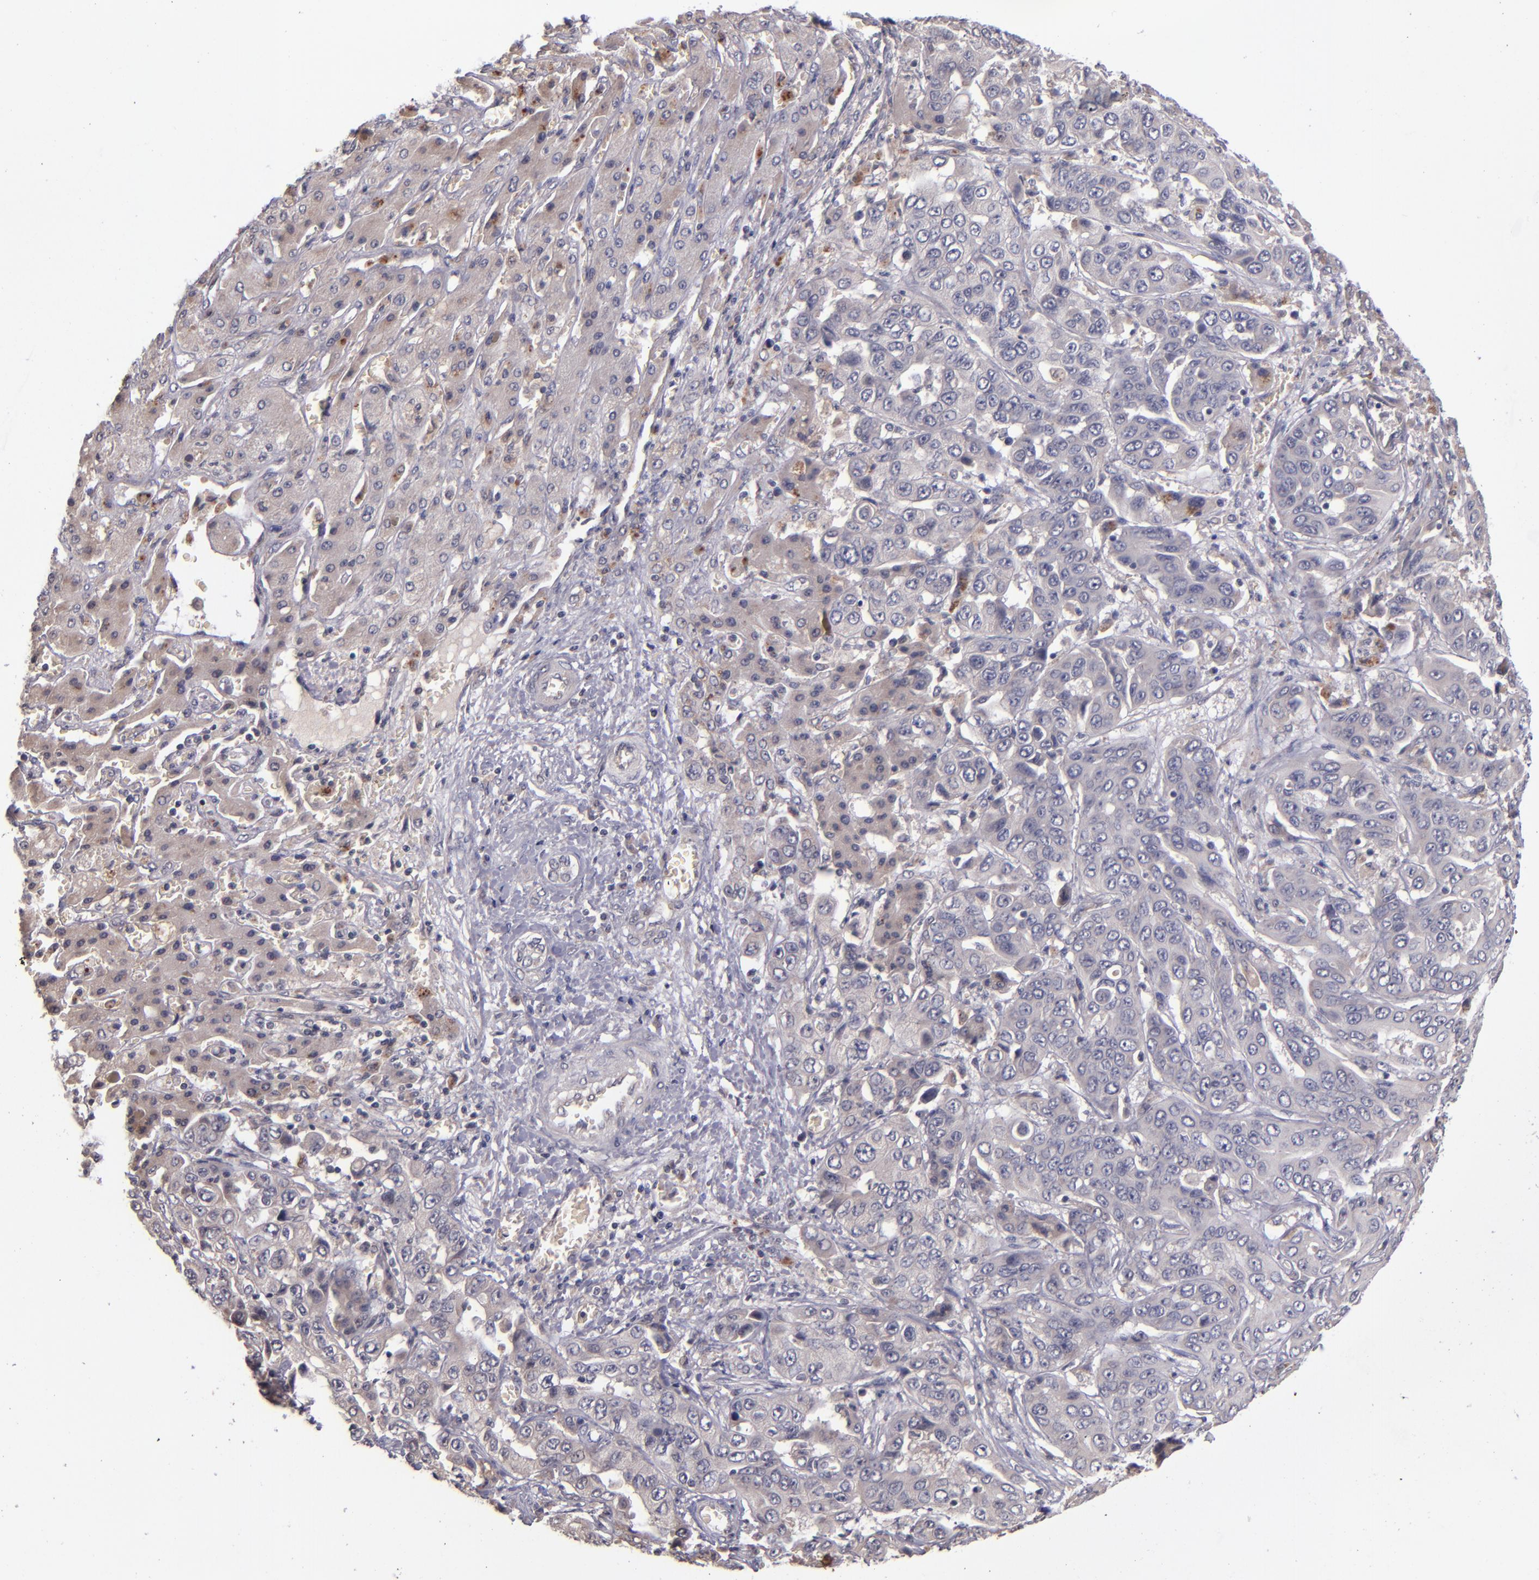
{"staining": {"intensity": "weak", "quantity": "25%-75%", "location": "cytoplasmic/membranous"}, "tissue": "liver cancer", "cell_type": "Tumor cells", "image_type": "cancer", "snomed": [{"axis": "morphology", "description": "Cholangiocarcinoma"}, {"axis": "topography", "description": "Liver"}], "caption": "An IHC photomicrograph of tumor tissue is shown. Protein staining in brown labels weak cytoplasmic/membranous positivity in liver cholangiocarcinoma within tumor cells.", "gene": "TSC2", "patient": {"sex": "female", "age": 52}}